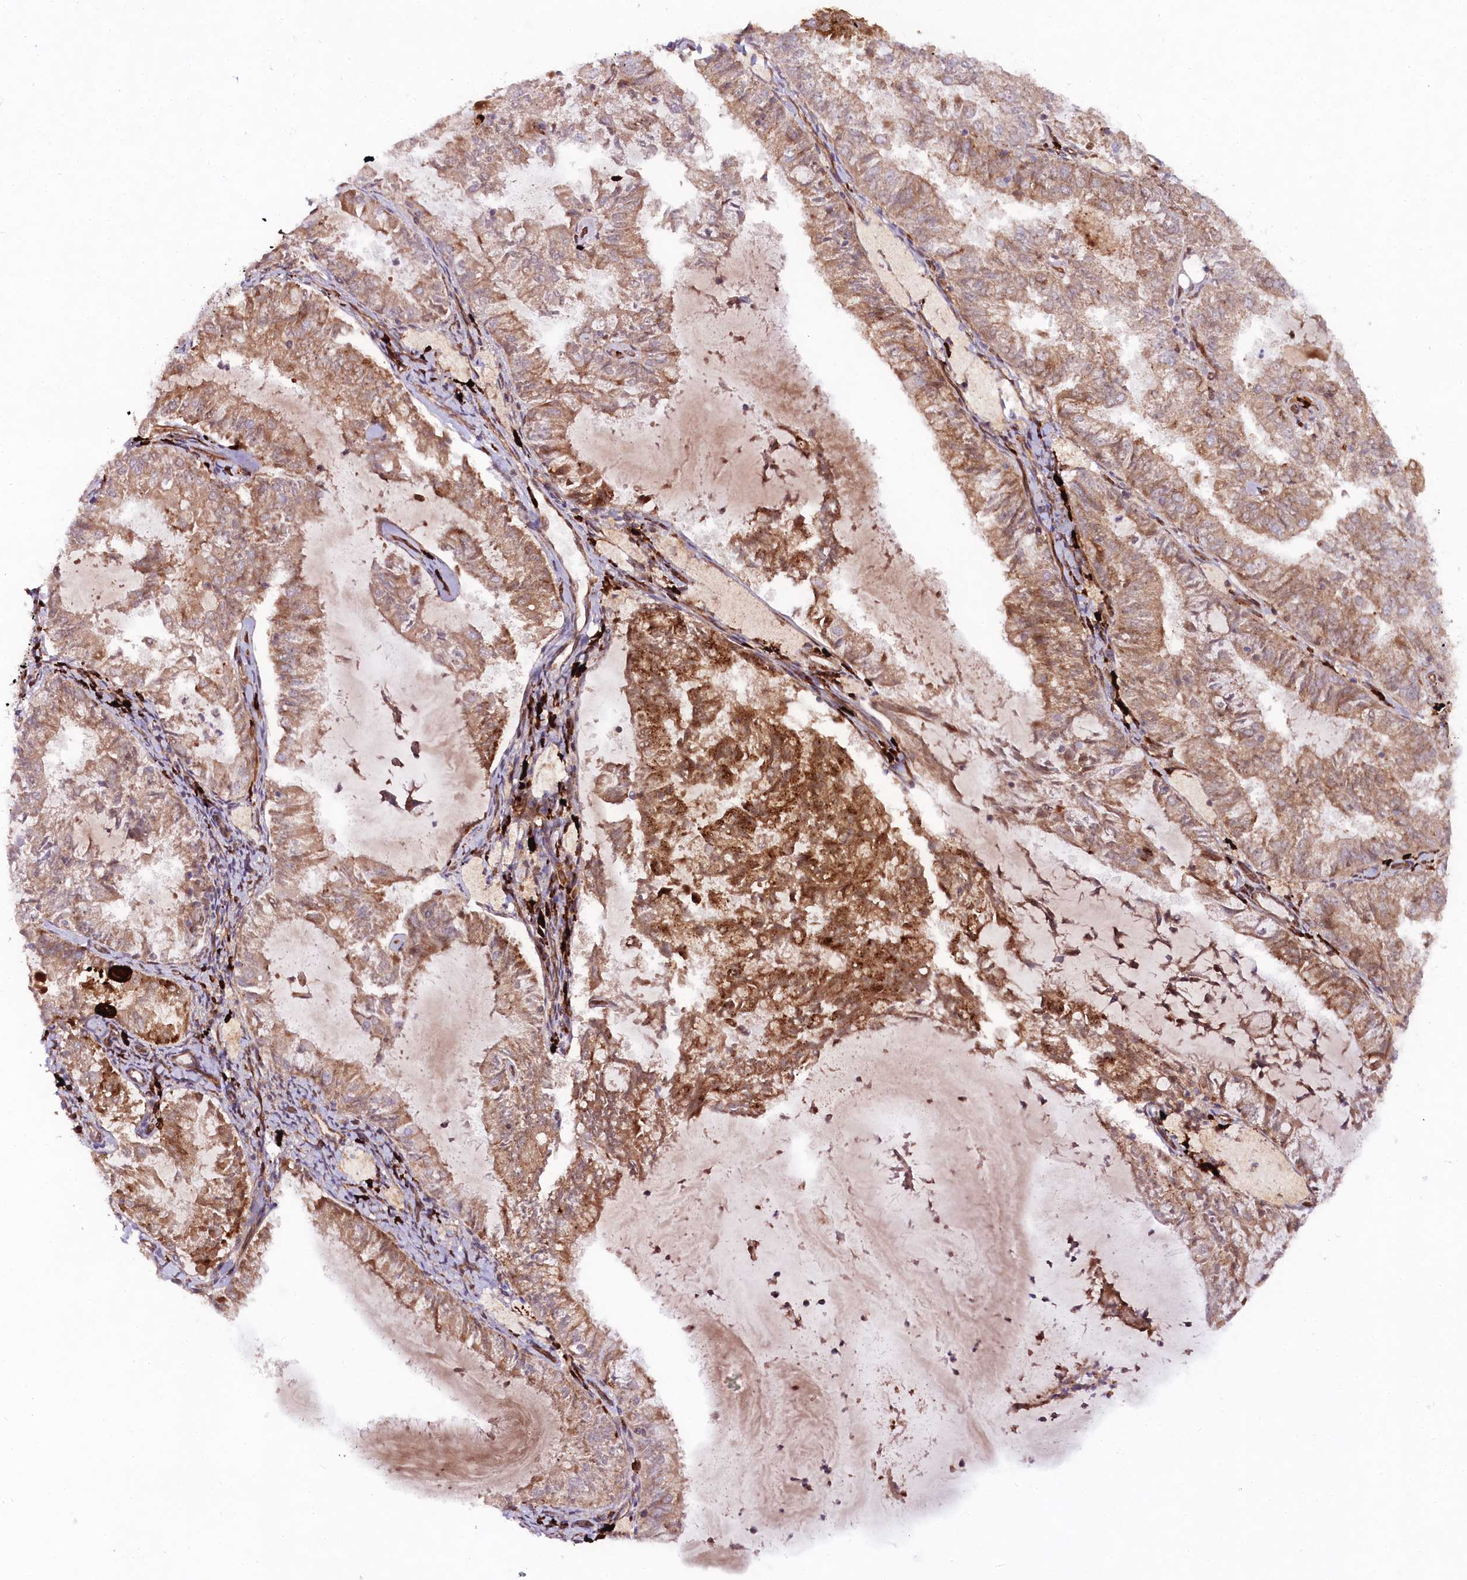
{"staining": {"intensity": "moderate", "quantity": ">75%", "location": "cytoplasmic/membranous"}, "tissue": "endometrial cancer", "cell_type": "Tumor cells", "image_type": "cancer", "snomed": [{"axis": "morphology", "description": "Adenocarcinoma, NOS"}, {"axis": "topography", "description": "Endometrium"}], "caption": "An image showing moderate cytoplasmic/membranous staining in approximately >75% of tumor cells in adenocarcinoma (endometrial), as visualized by brown immunohistochemical staining.", "gene": "COPG1", "patient": {"sex": "female", "age": 57}}